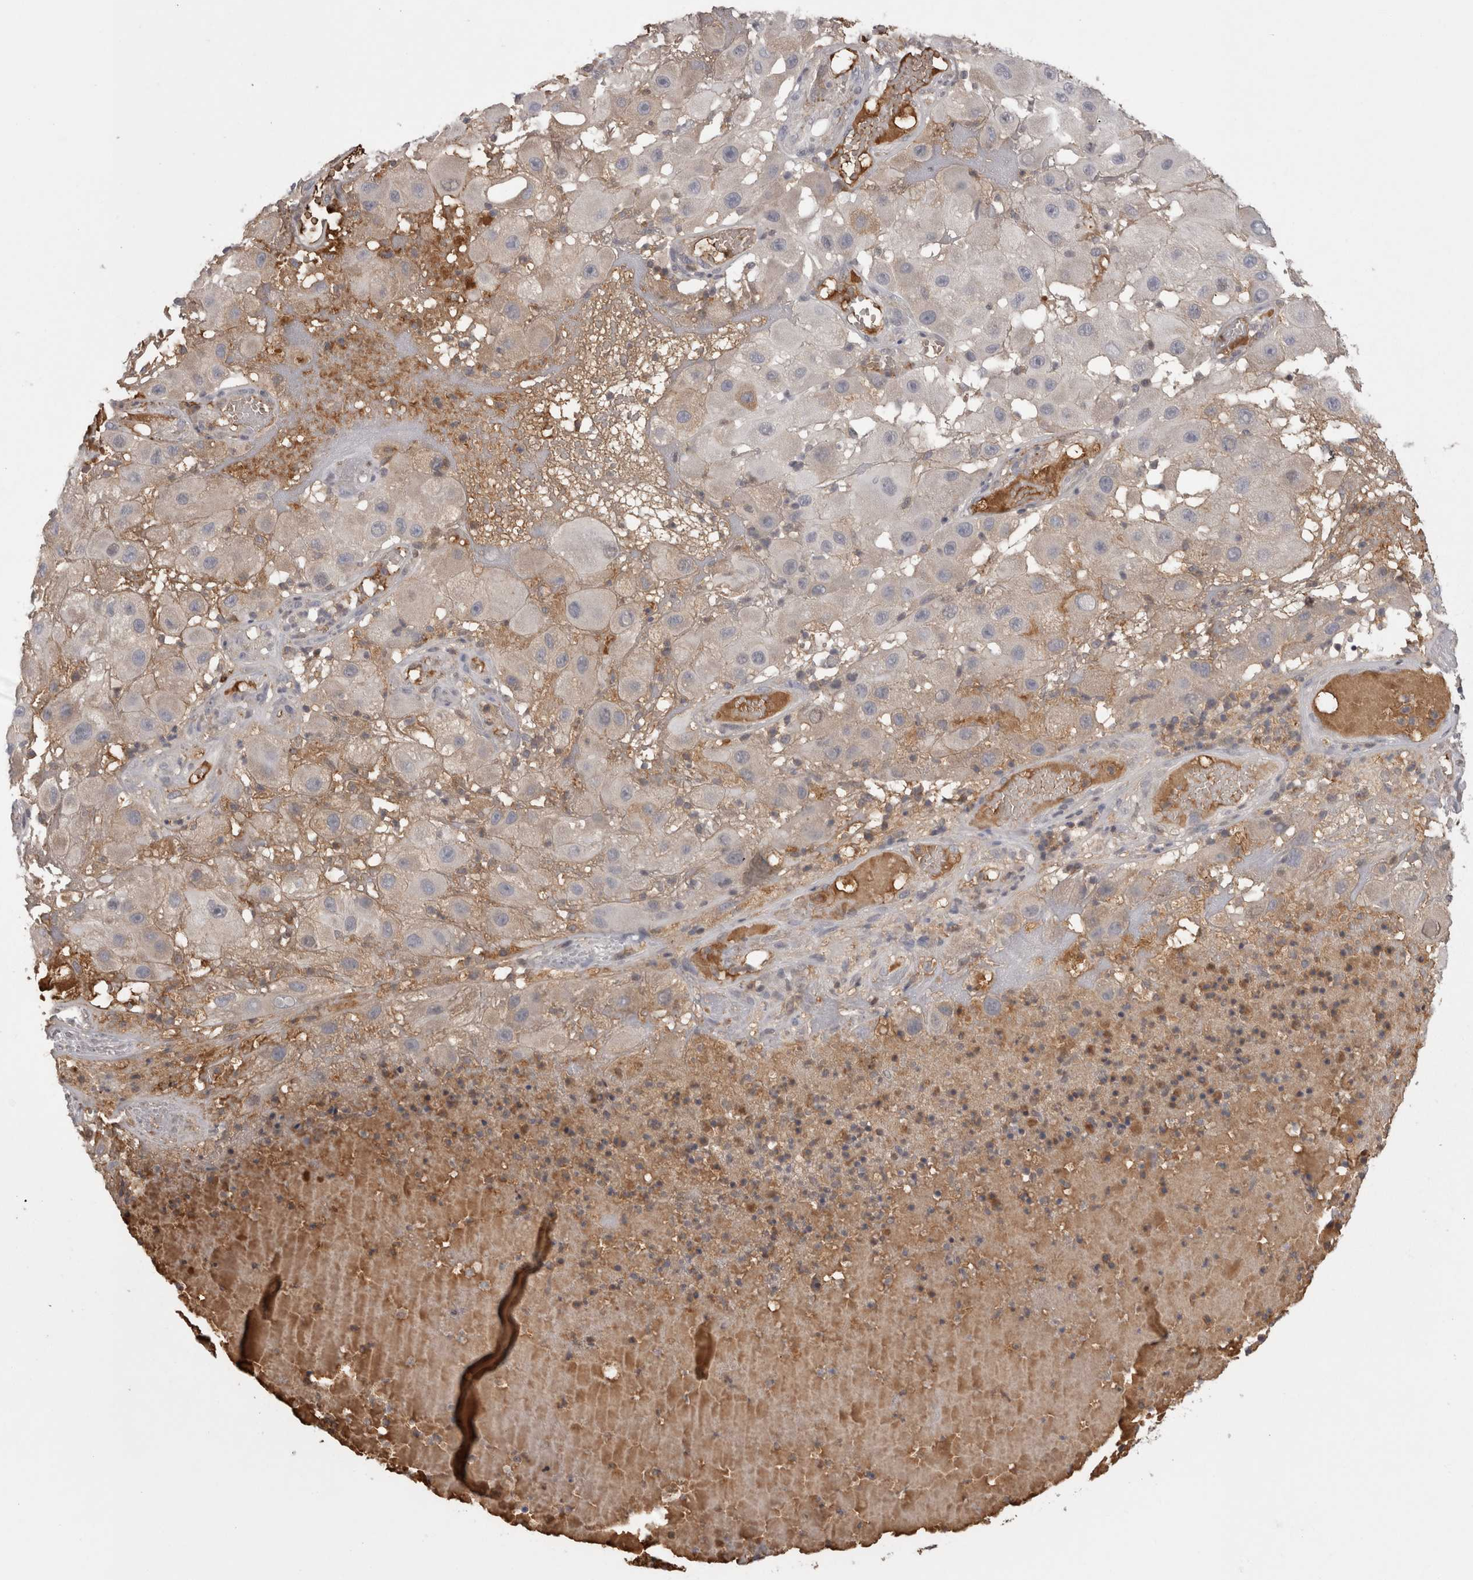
{"staining": {"intensity": "weak", "quantity": "<25%", "location": "cytoplasmic/membranous"}, "tissue": "melanoma", "cell_type": "Tumor cells", "image_type": "cancer", "snomed": [{"axis": "morphology", "description": "Malignant melanoma, NOS"}, {"axis": "topography", "description": "Skin"}], "caption": "This image is of malignant melanoma stained with immunohistochemistry (IHC) to label a protein in brown with the nuclei are counter-stained blue. There is no positivity in tumor cells. (Stains: DAB immunohistochemistry (IHC) with hematoxylin counter stain, Microscopy: brightfield microscopy at high magnification).", "gene": "SAA4", "patient": {"sex": "female", "age": 81}}